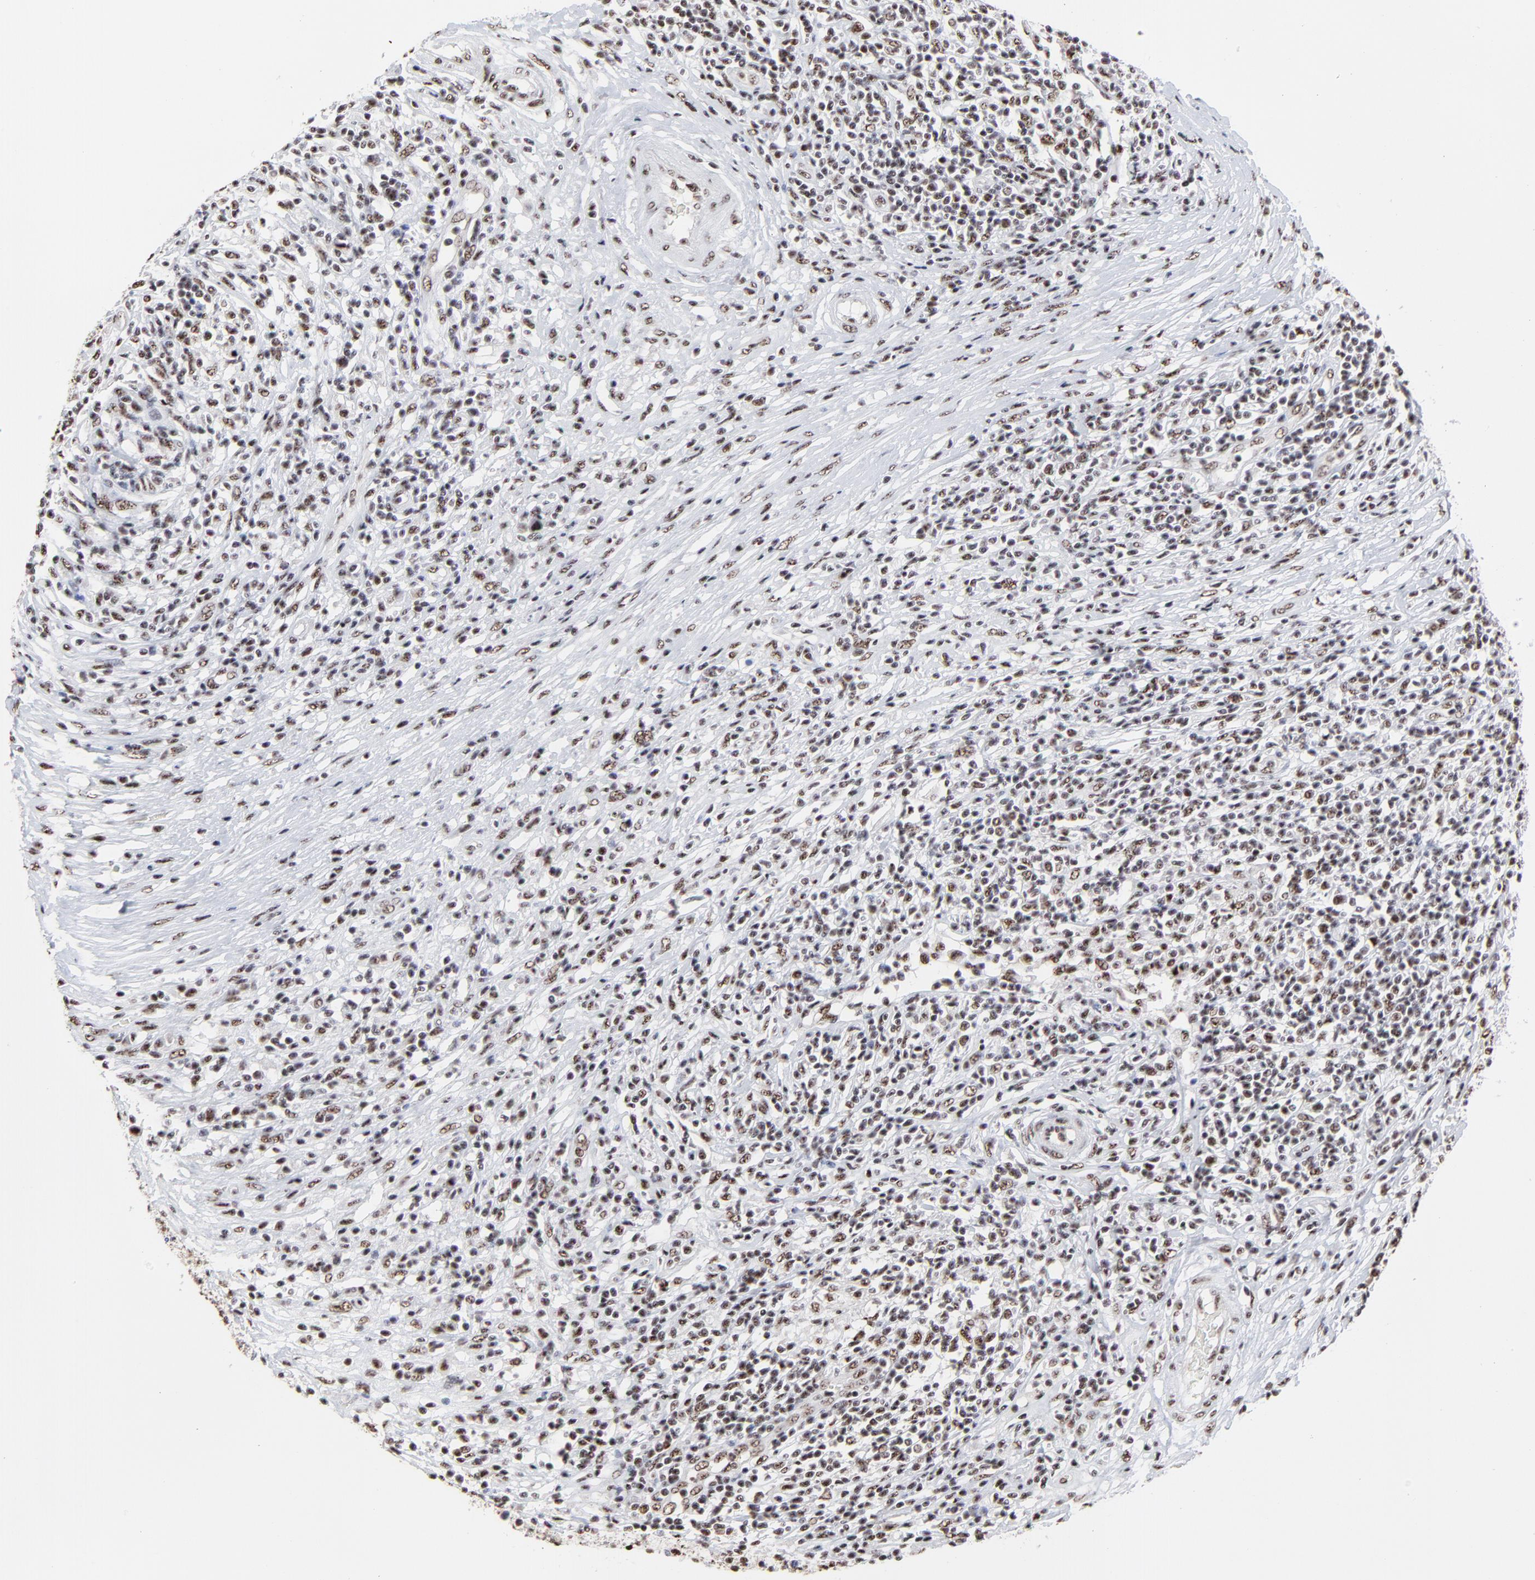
{"staining": {"intensity": "moderate", "quantity": ">75%", "location": "nuclear"}, "tissue": "lymphoma", "cell_type": "Tumor cells", "image_type": "cancer", "snomed": [{"axis": "morphology", "description": "Malignant lymphoma, non-Hodgkin's type, High grade"}, {"axis": "topography", "description": "Lymph node"}], "caption": "Immunohistochemical staining of human high-grade malignant lymphoma, non-Hodgkin's type exhibits medium levels of moderate nuclear protein positivity in about >75% of tumor cells.", "gene": "MBD4", "patient": {"sex": "female", "age": 84}}